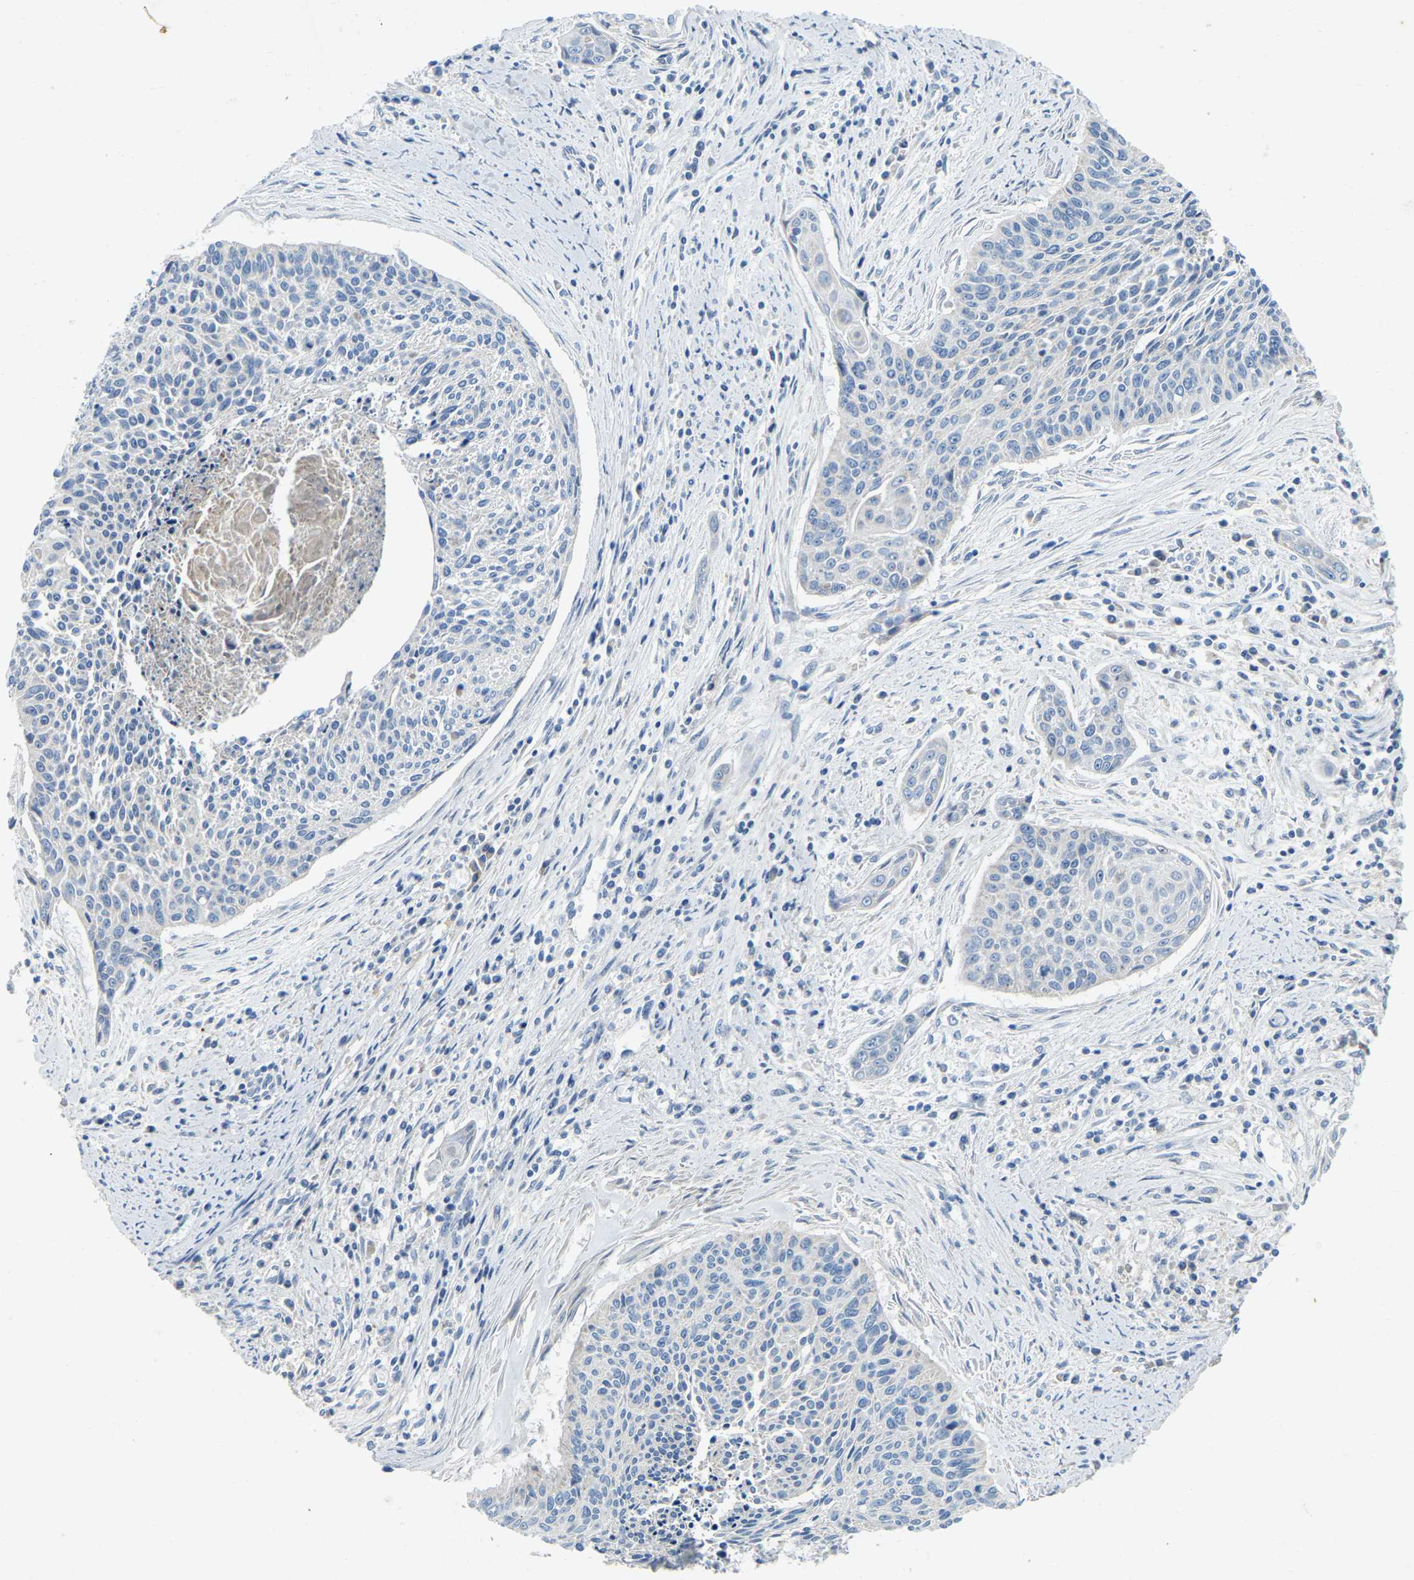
{"staining": {"intensity": "negative", "quantity": "none", "location": "none"}, "tissue": "cervical cancer", "cell_type": "Tumor cells", "image_type": "cancer", "snomed": [{"axis": "morphology", "description": "Squamous cell carcinoma, NOS"}, {"axis": "topography", "description": "Cervix"}], "caption": "Protein analysis of squamous cell carcinoma (cervical) exhibits no significant positivity in tumor cells.", "gene": "PARL", "patient": {"sex": "female", "age": 55}}